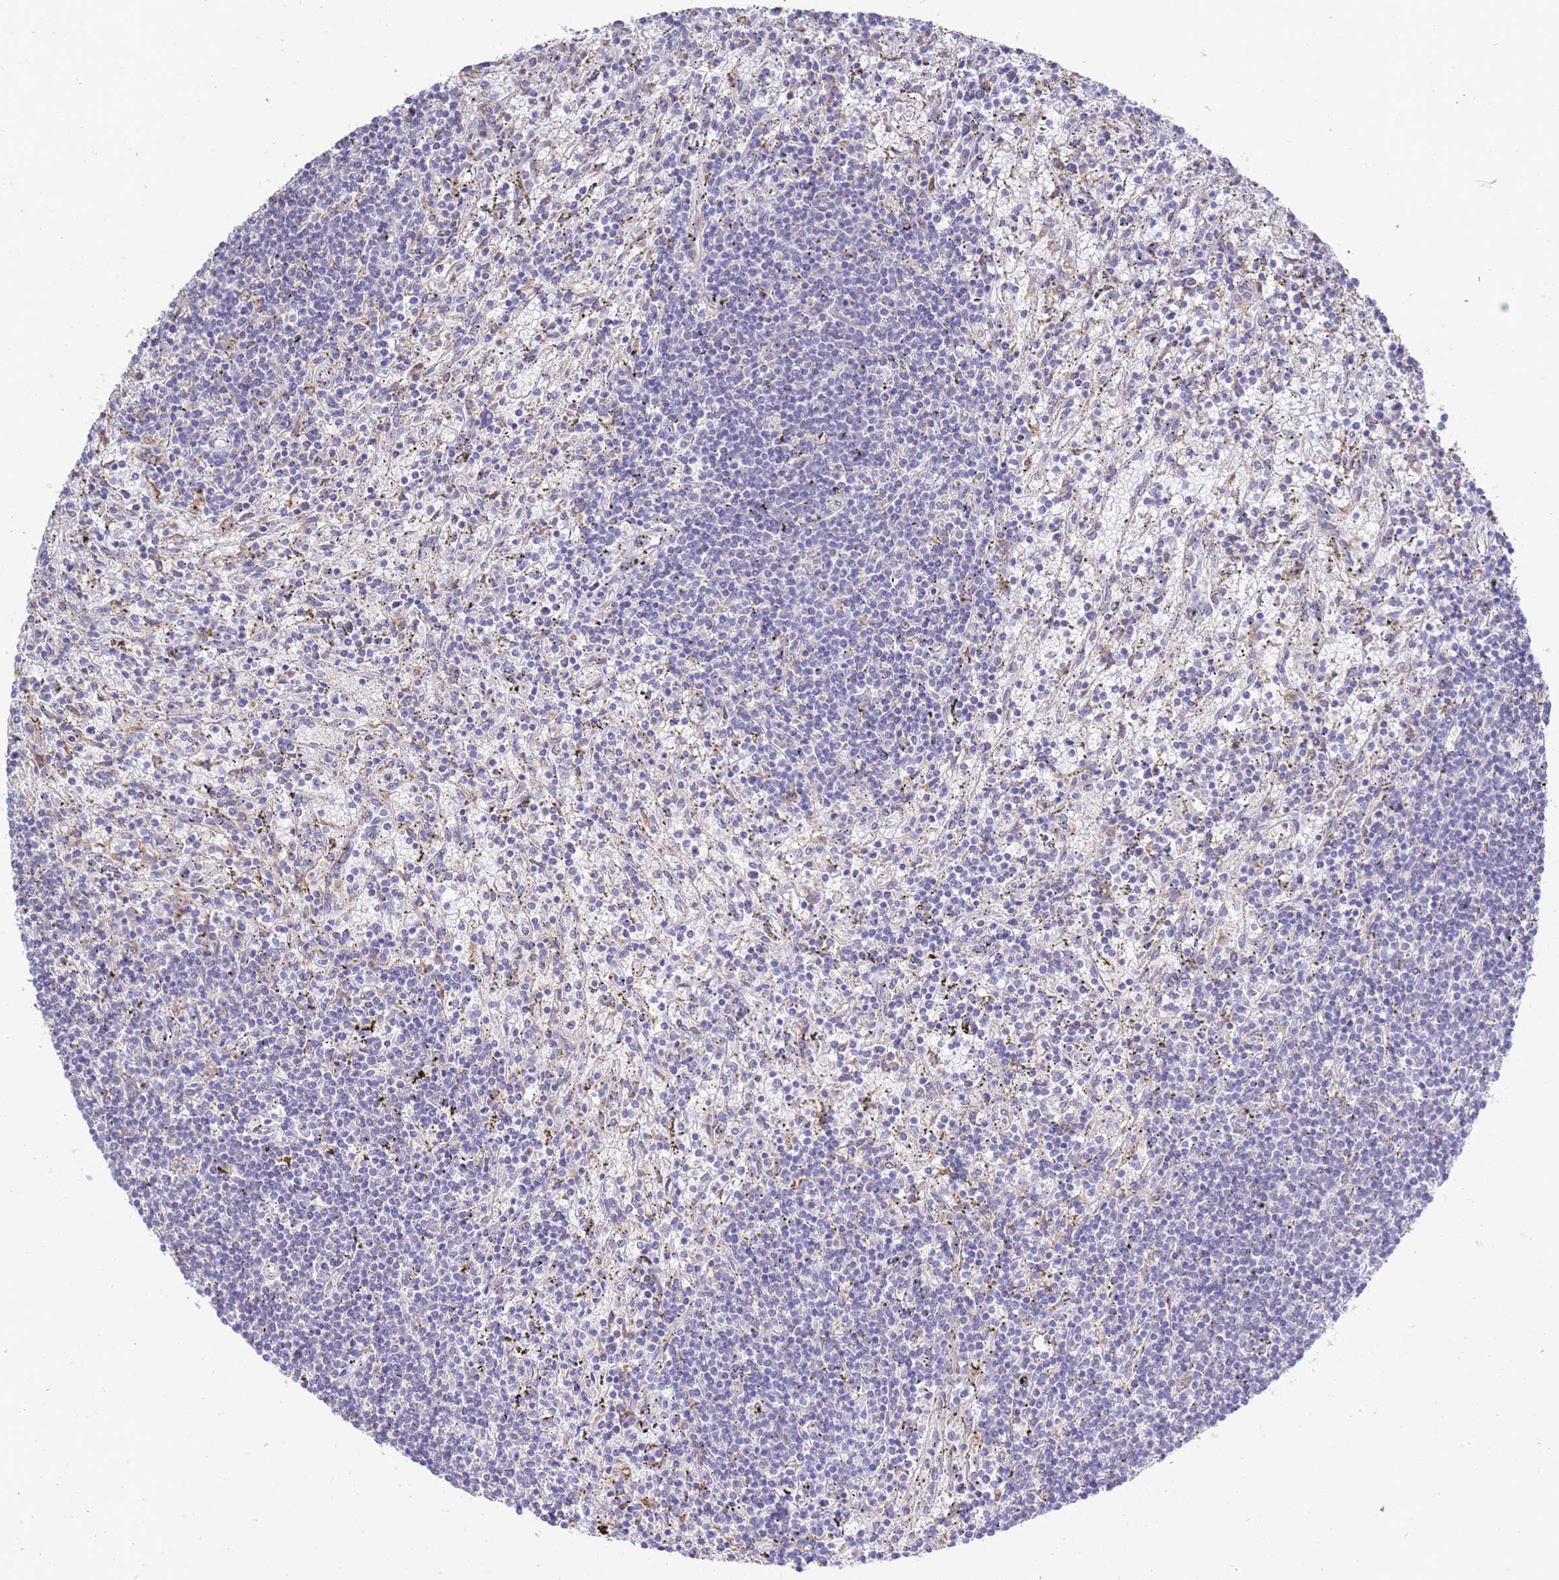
{"staining": {"intensity": "negative", "quantity": "none", "location": "none"}, "tissue": "lymphoma", "cell_type": "Tumor cells", "image_type": "cancer", "snomed": [{"axis": "morphology", "description": "Malignant lymphoma, non-Hodgkin's type, Low grade"}, {"axis": "topography", "description": "Spleen"}], "caption": "The photomicrograph demonstrates no significant staining in tumor cells of lymphoma.", "gene": "VRK2", "patient": {"sex": "male", "age": 76}}